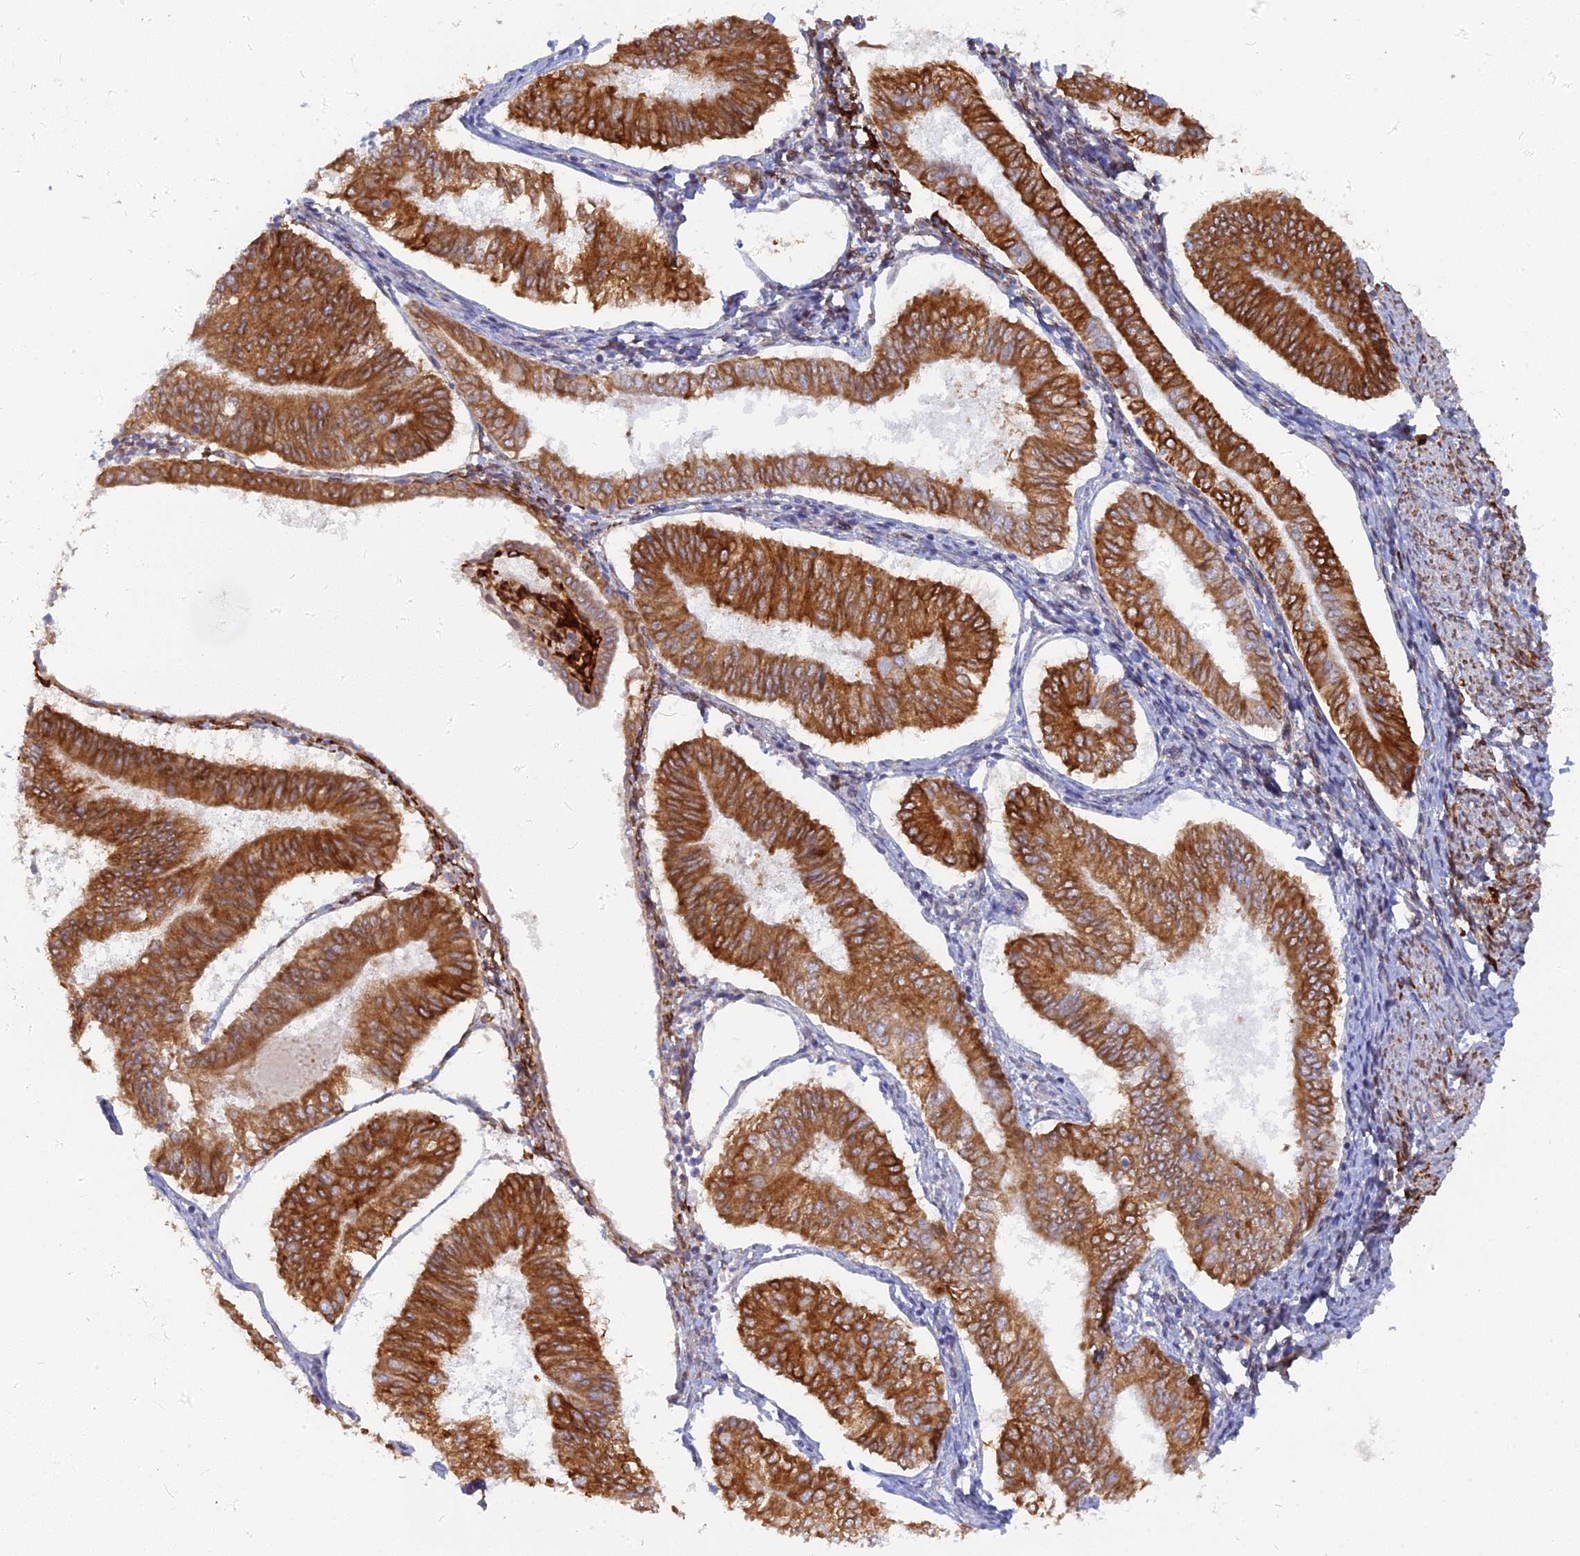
{"staining": {"intensity": "strong", "quantity": ">75%", "location": "cytoplasmic/membranous"}, "tissue": "endometrial cancer", "cell_type": "Tumor cells", "image_type": "cancer", "snomed": [{"axis": "morphology", "description": "Adenocarcinoma, NOS"}, {"axis": "topography", "description": "Endometrium"}], "caption": "Brown immunohistochemical staining in human endometrial cancer (adenocarcinoma) exhibits strong cytoplasmic/membranous expression in about >75% of tumor cells.", "gene": "TLCD1", "patient": {"sex": "female", "age": 58}}